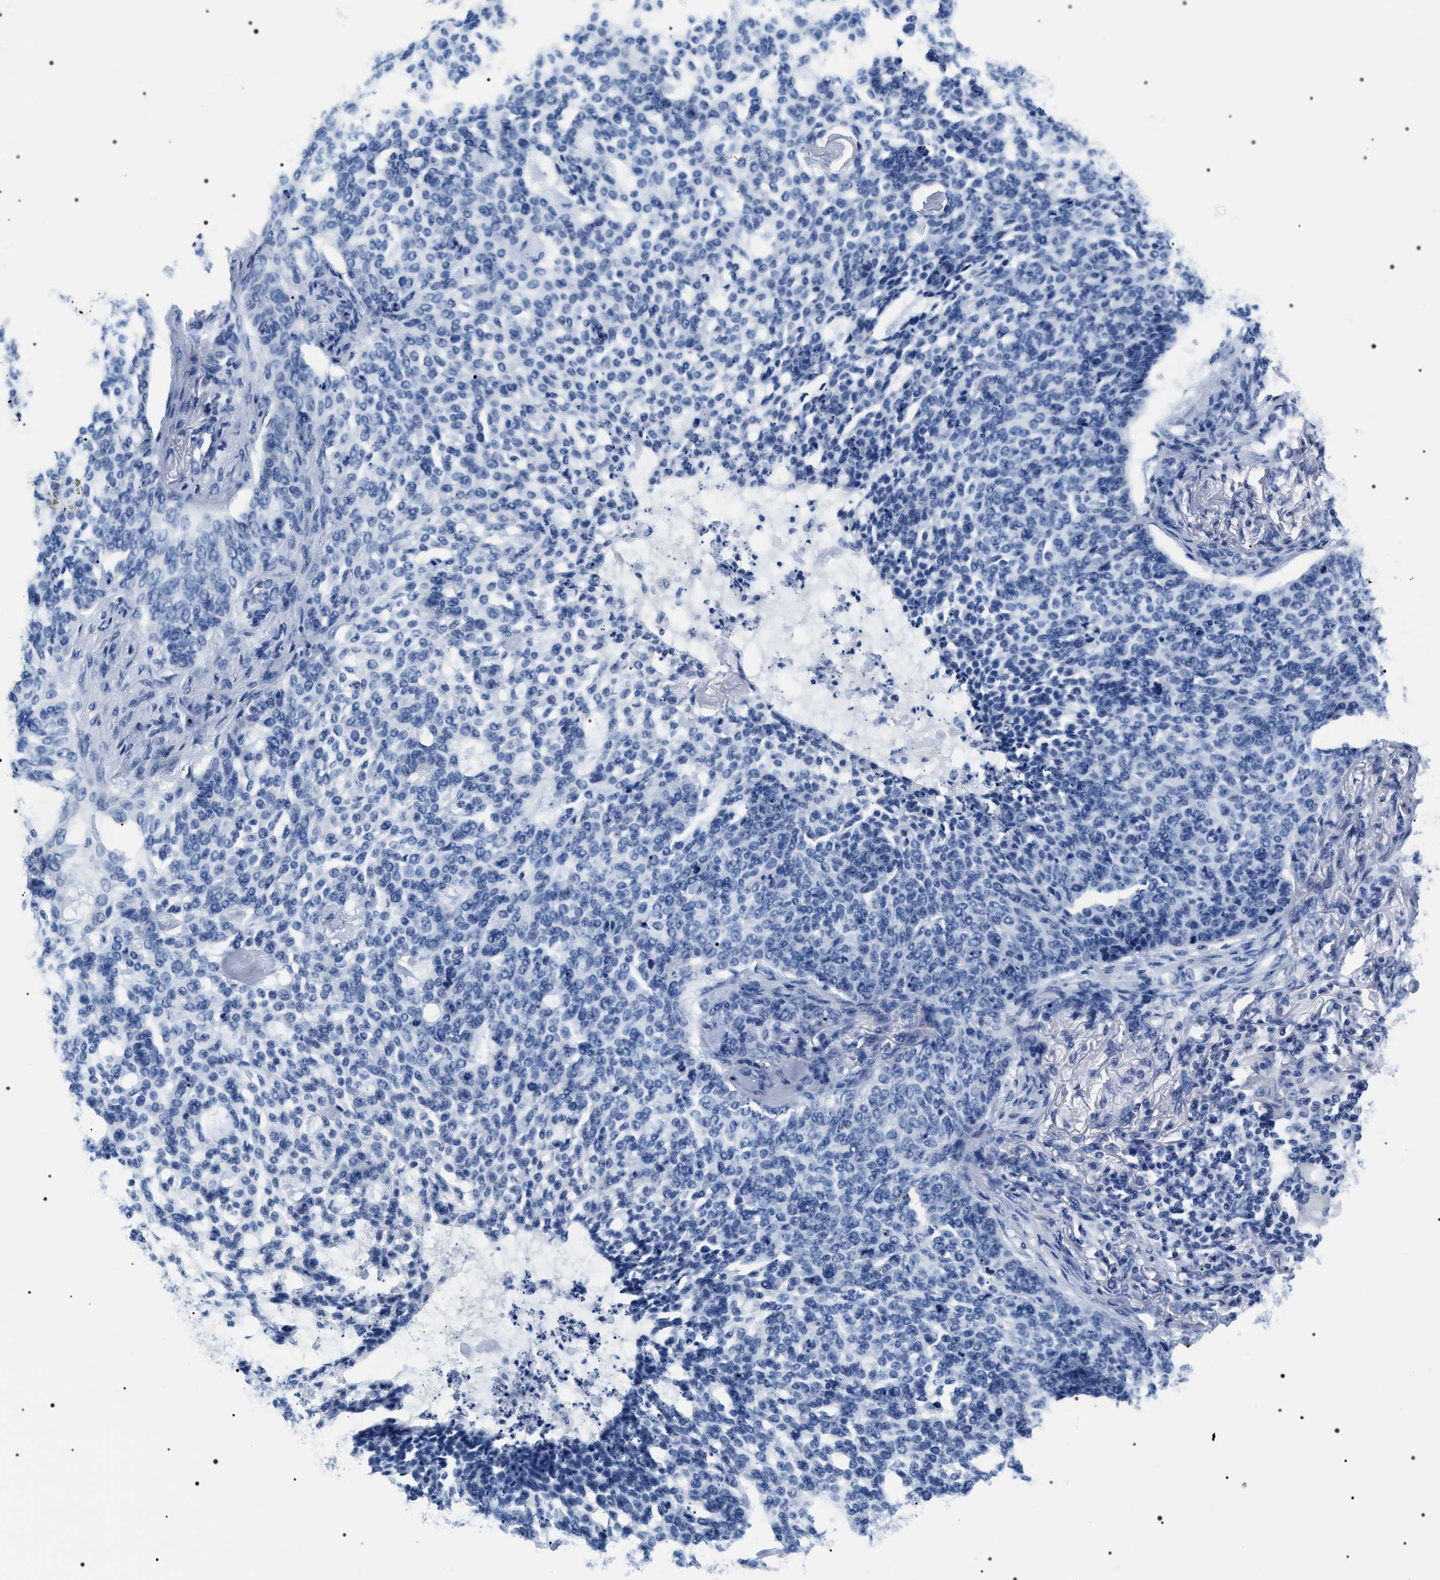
{"staining": {"intensity": "negative", "quantity": "none", "location": "none"}, "tissue": "skin cancer", "cell_type": "Tumor cells", "image_type": "cancer", "snomed": [{"axis": "morphology", "description": "Basal cell carcinoma"}, {"axis": "topography", "description": "Skin"}], "caption": "A photomicrograph of basal cell carcinoma (skin) stained for a protein displays no brown staining in tumor cells.", "gene": "ADH4", "patient": {"sex": "female", "age": 64}}